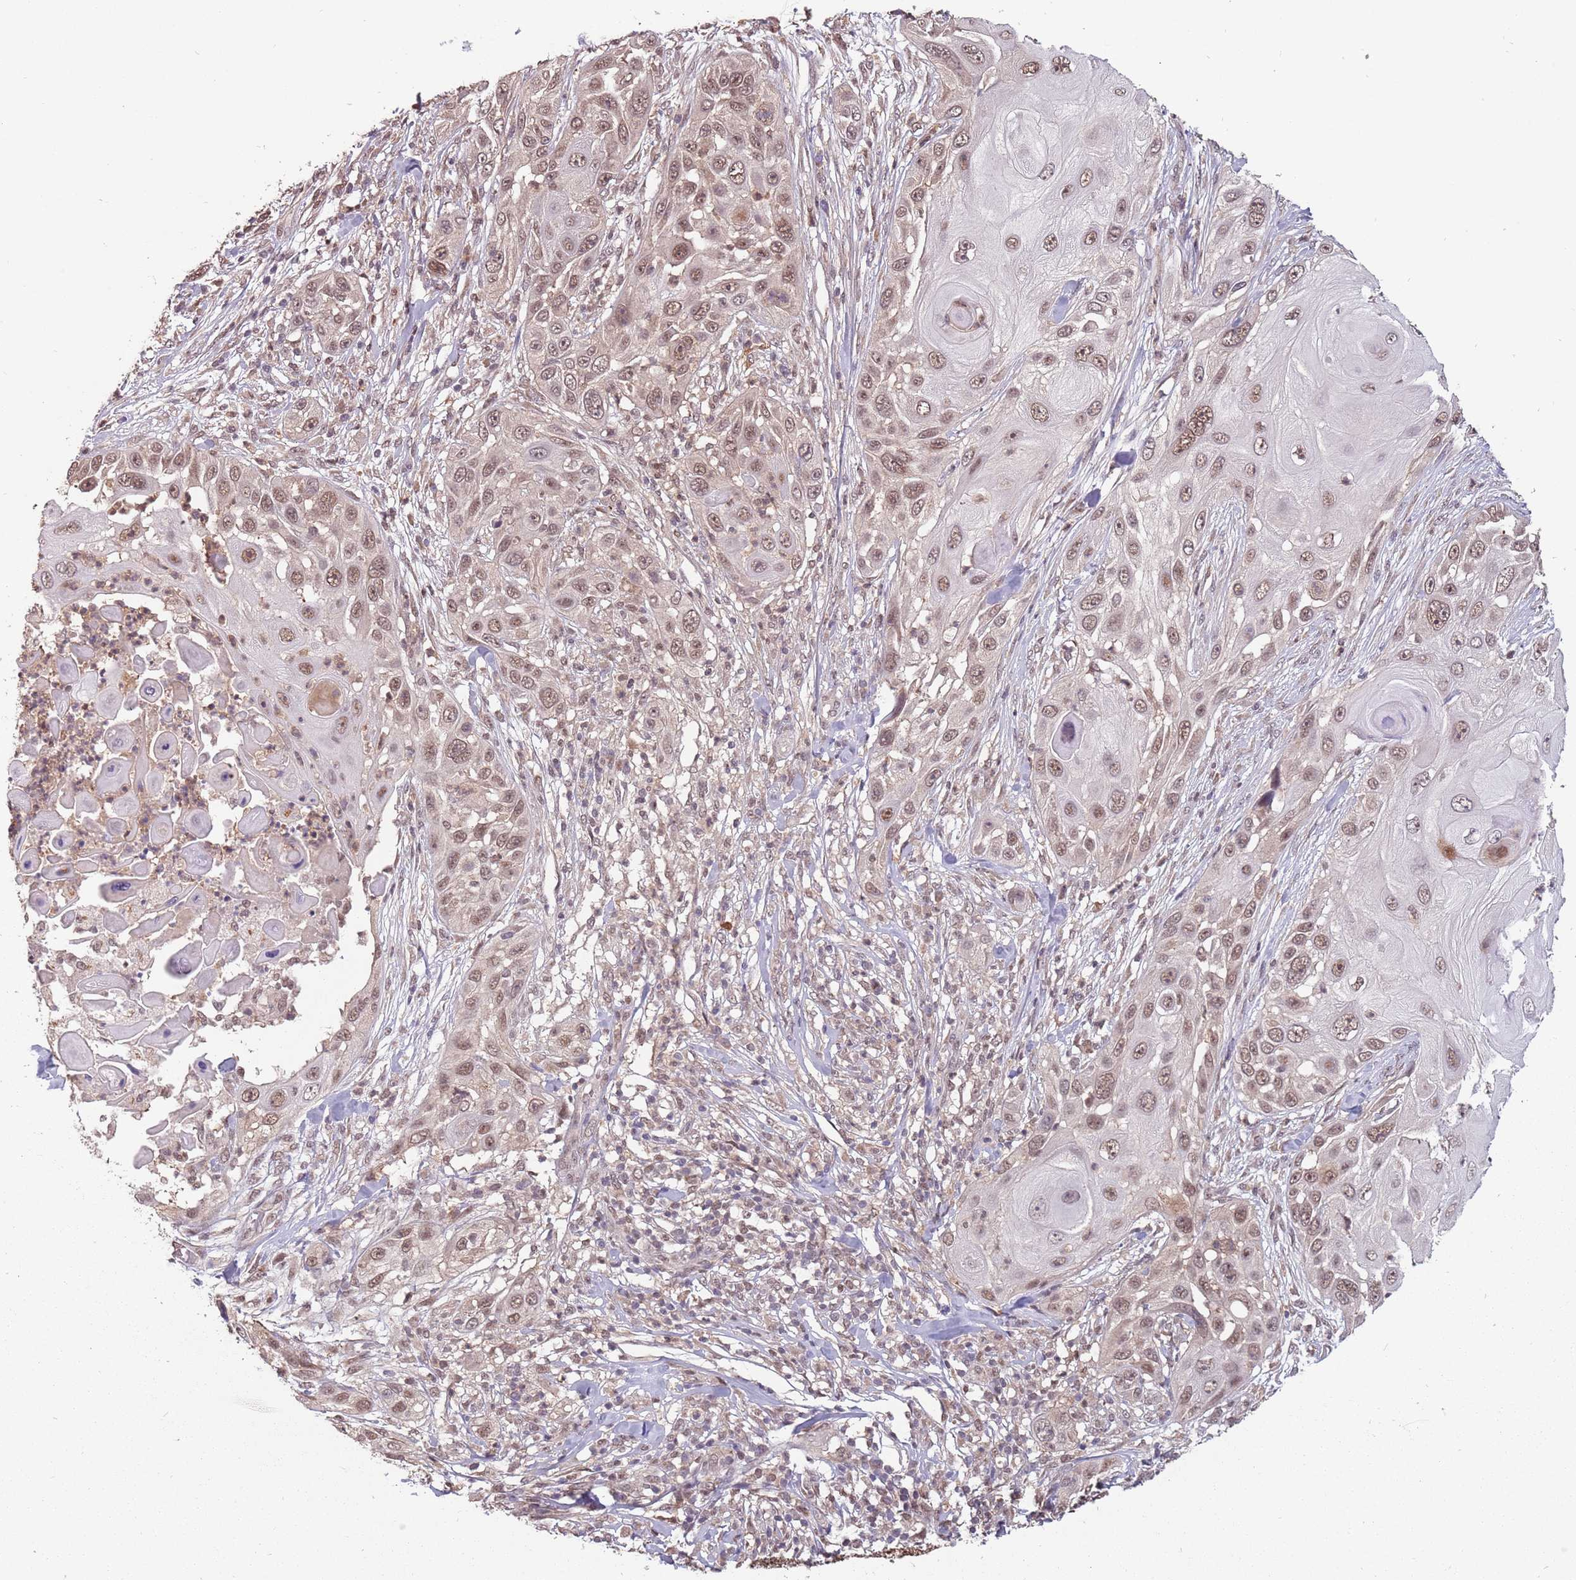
{"staining": {"intensity": "moderate", "quantity": ">75%", "location": "nuclear"}, "tissue": "skin cancer", "cell_type": "Tumor cells", "image_type": "cancer", "snomed": [{"axis": "morphology", "description": "Squamous cell carcinoma, NOS"}, {"axis": "topography", "description": "Skin"}], "caption": "Moderate nuclear expression is present in approximately >75% of tumor cells in skin cancer (squamous cell carcinoma).", "gene": "ZBTB5", "patient": {"sex": "female", "age": 44}}